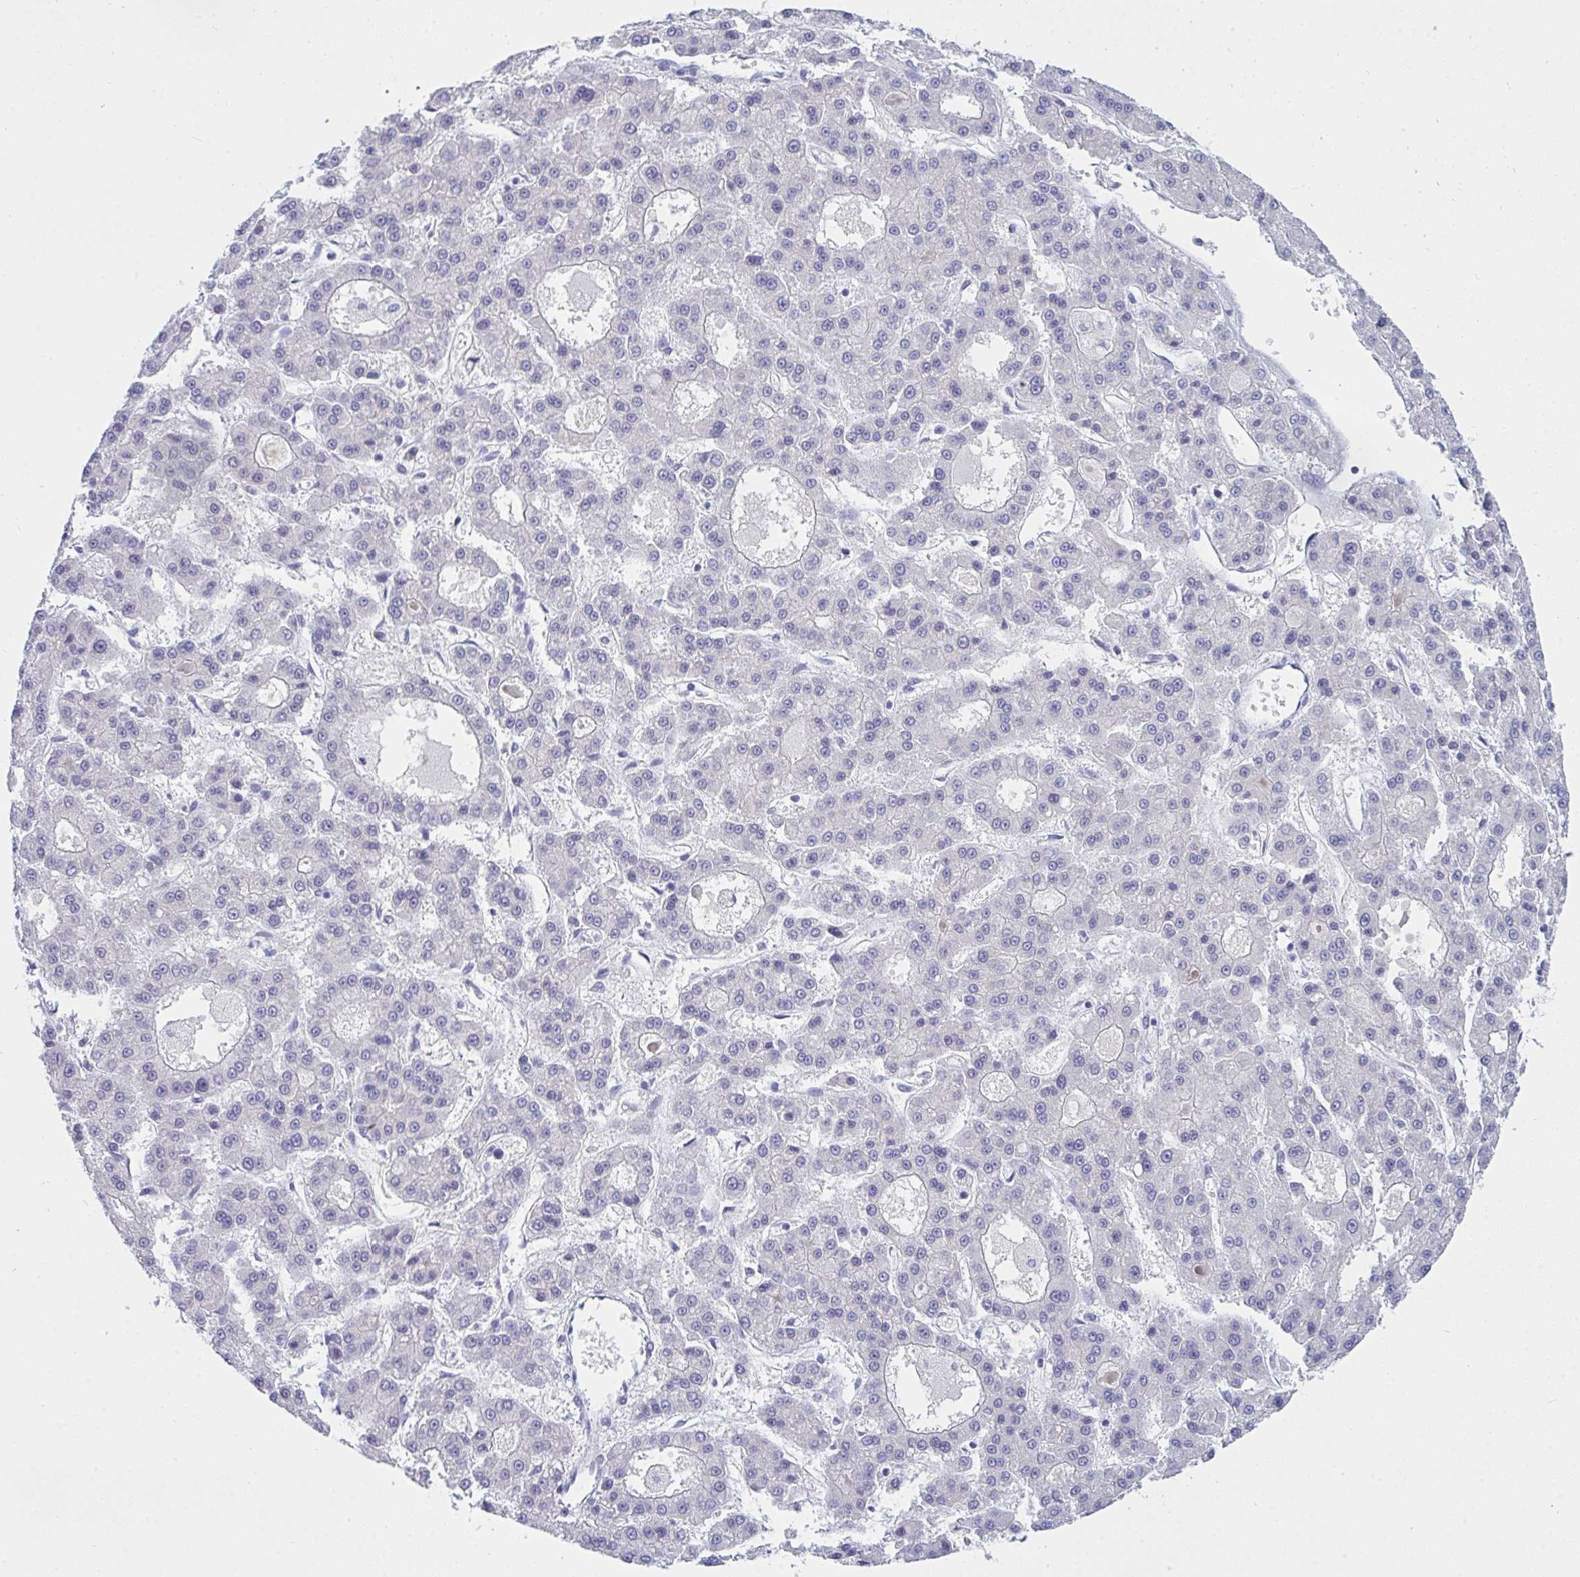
{"staining": {"intensity": "negative", "quantity": "none", "location": "none"}, "tissue": "liver cancer", "cell_type": "Tumor cells", "image_type": "cancer", "snomed": [{"axis": "morphology", "description": "Carcinoma, Hepatocellular, NOS"}, {"axis": "topography", "description": "Liver"}], "caption": "DAB immunohistochemical staining of liver cancer reveals no significant expression in tumor cells.", "gene": "PRDM9", "patient": {"sex": "male", "age": 70}}